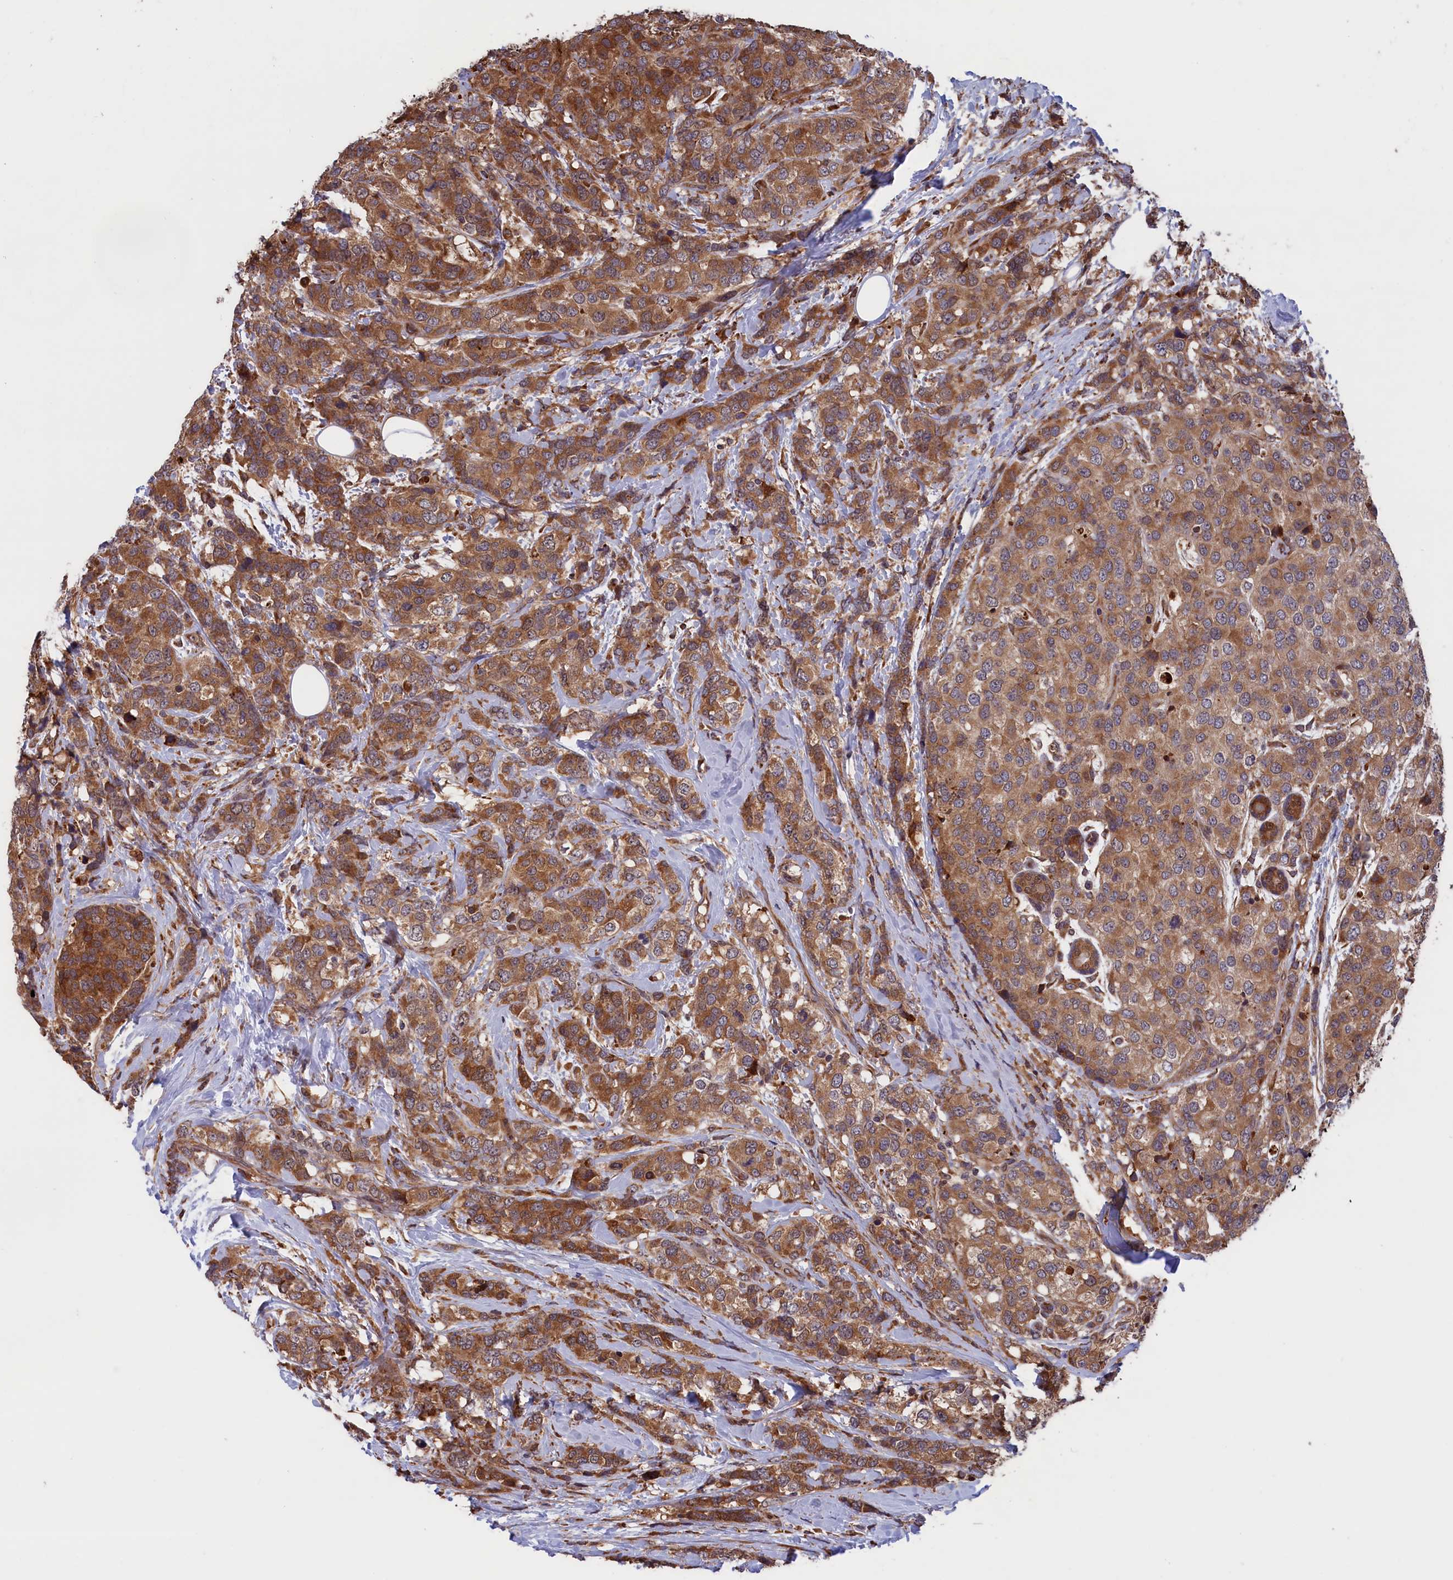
{"staining": {"intensity": "moderate", "quantity": ">75%", "location": "cytoplasmic/membranous"}, "tissue": "breast cancer", "cell_type": "Tumor cells", "image_type": "cancer", "snomed": [{"axis": "morphology", "description": "Lobular carcinoma"}, {"axis": "topography", "description": "Breast"}], "caption": "Immunohistochemistry staining of breast lobular carcinoma, which reveals medium levels of moderate cytoplasmic/membranous positivity in about >75% of tumor cells indicating moderate cytoplasmic/membranous protein staining. The staining was performed using DAB (brown) for protein detection and nuclei were counterstained in hematoxylin (blue).", "gene": "PLA2G4C", "patient": {"sex": "female", "age": 59}}